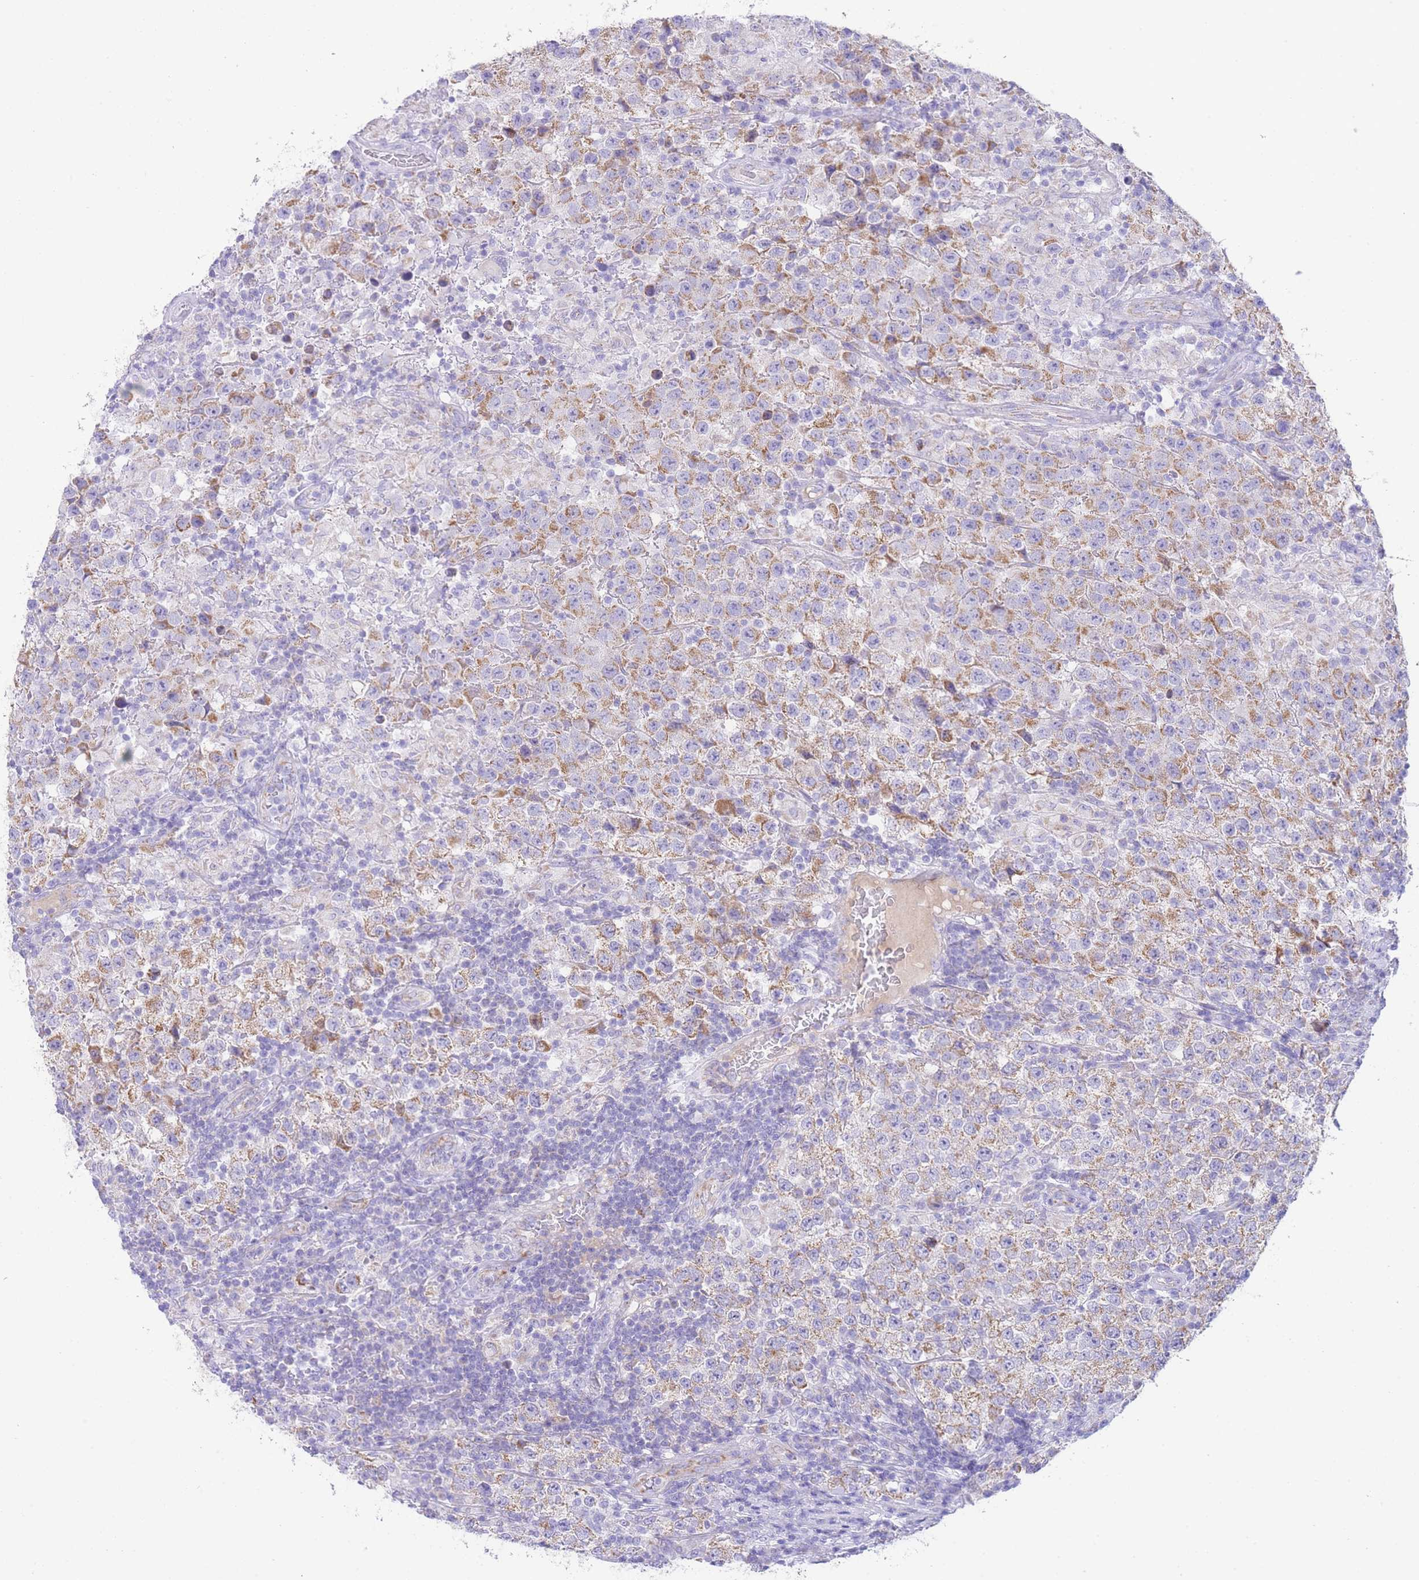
{"staining": {"intensity": "moderate", "quantity": "<25%", "location": "cytoplasmic/membranous"}, "tissue": "testis cancer", "cell_type": "Tumor cells", "image_type": "cancer", "snomed": [{"axis": "morphology", "description": "Seminoma, NOS"}, {"axis": "morphology", "description": "Carcinoma, Embryonal, NOS"}, {"axis": "topography", "description": "Testis"}], "caption": "High-magnification brightfield microscopy of embryonal carcinoma (testis) stained with DAB (brown) and counterstained with hematoxylin (blue). tumor cells exhibit moderate cytoplasmic/membranous staining is identified in approximately<25% of cells. (Stains: DAB in brown, nuclei in blue, Microscopy: brightfield microscopy at high magnification).", "gene": "ACSM4", "patient": {"sex": "male", "age": 41}}